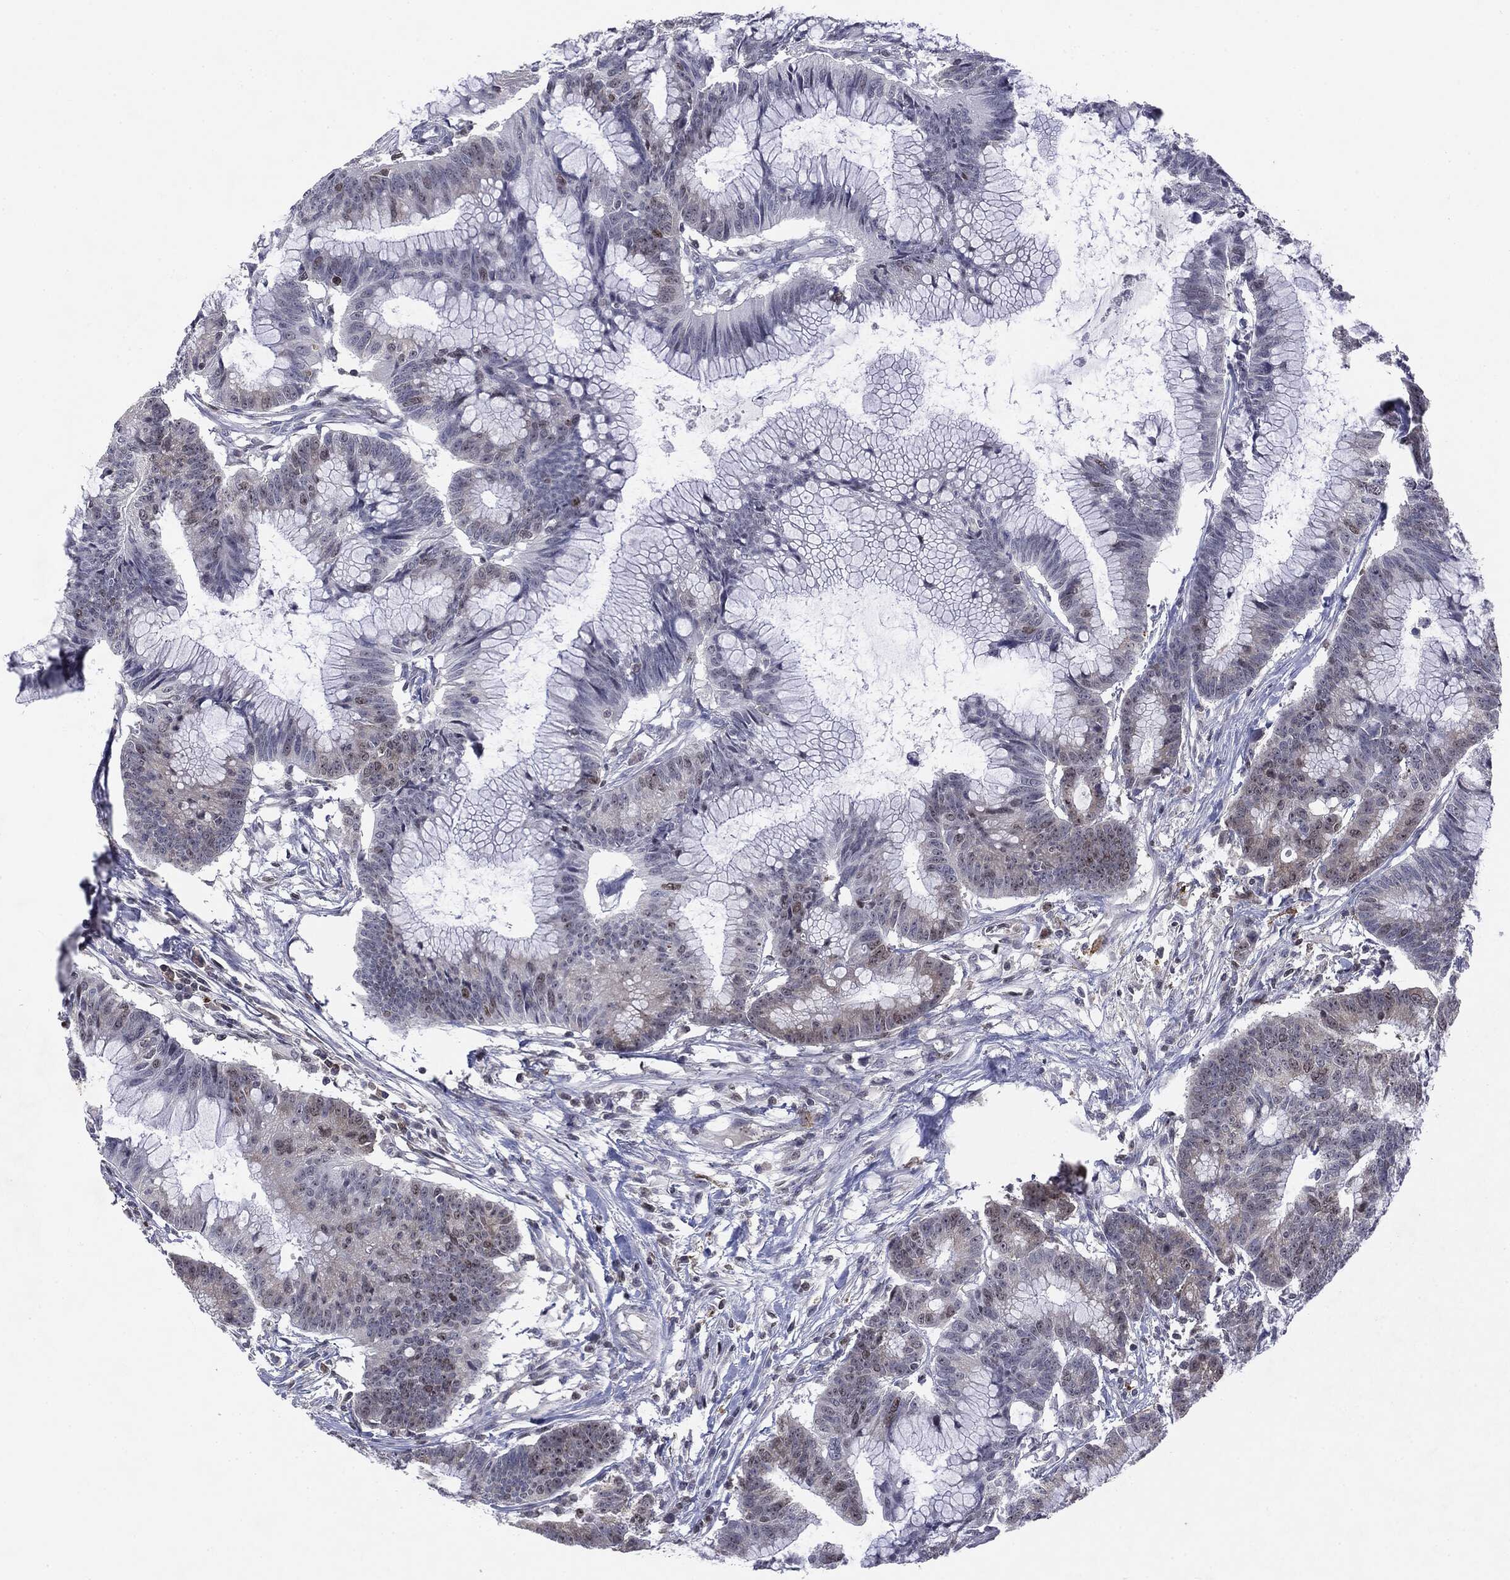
{"staining": {"intensity": "negative", "quantity": "none", "location": "none"}, "tissue": "colorectal cancer", "cell_type": "Tumor cells", "image_type": "cancer", "snomed": [{"axis": "morphology", "description": "Adenocarcinoma, NOS"}, {"axis": "topography", "description": "Colon"}], "caption": "Protein analysis of adenocarcinoma (colorectal) shows no significant staining in tumor cells.", "gene": "KIF2C", "patient": {"sex": "female", "age": 78}}